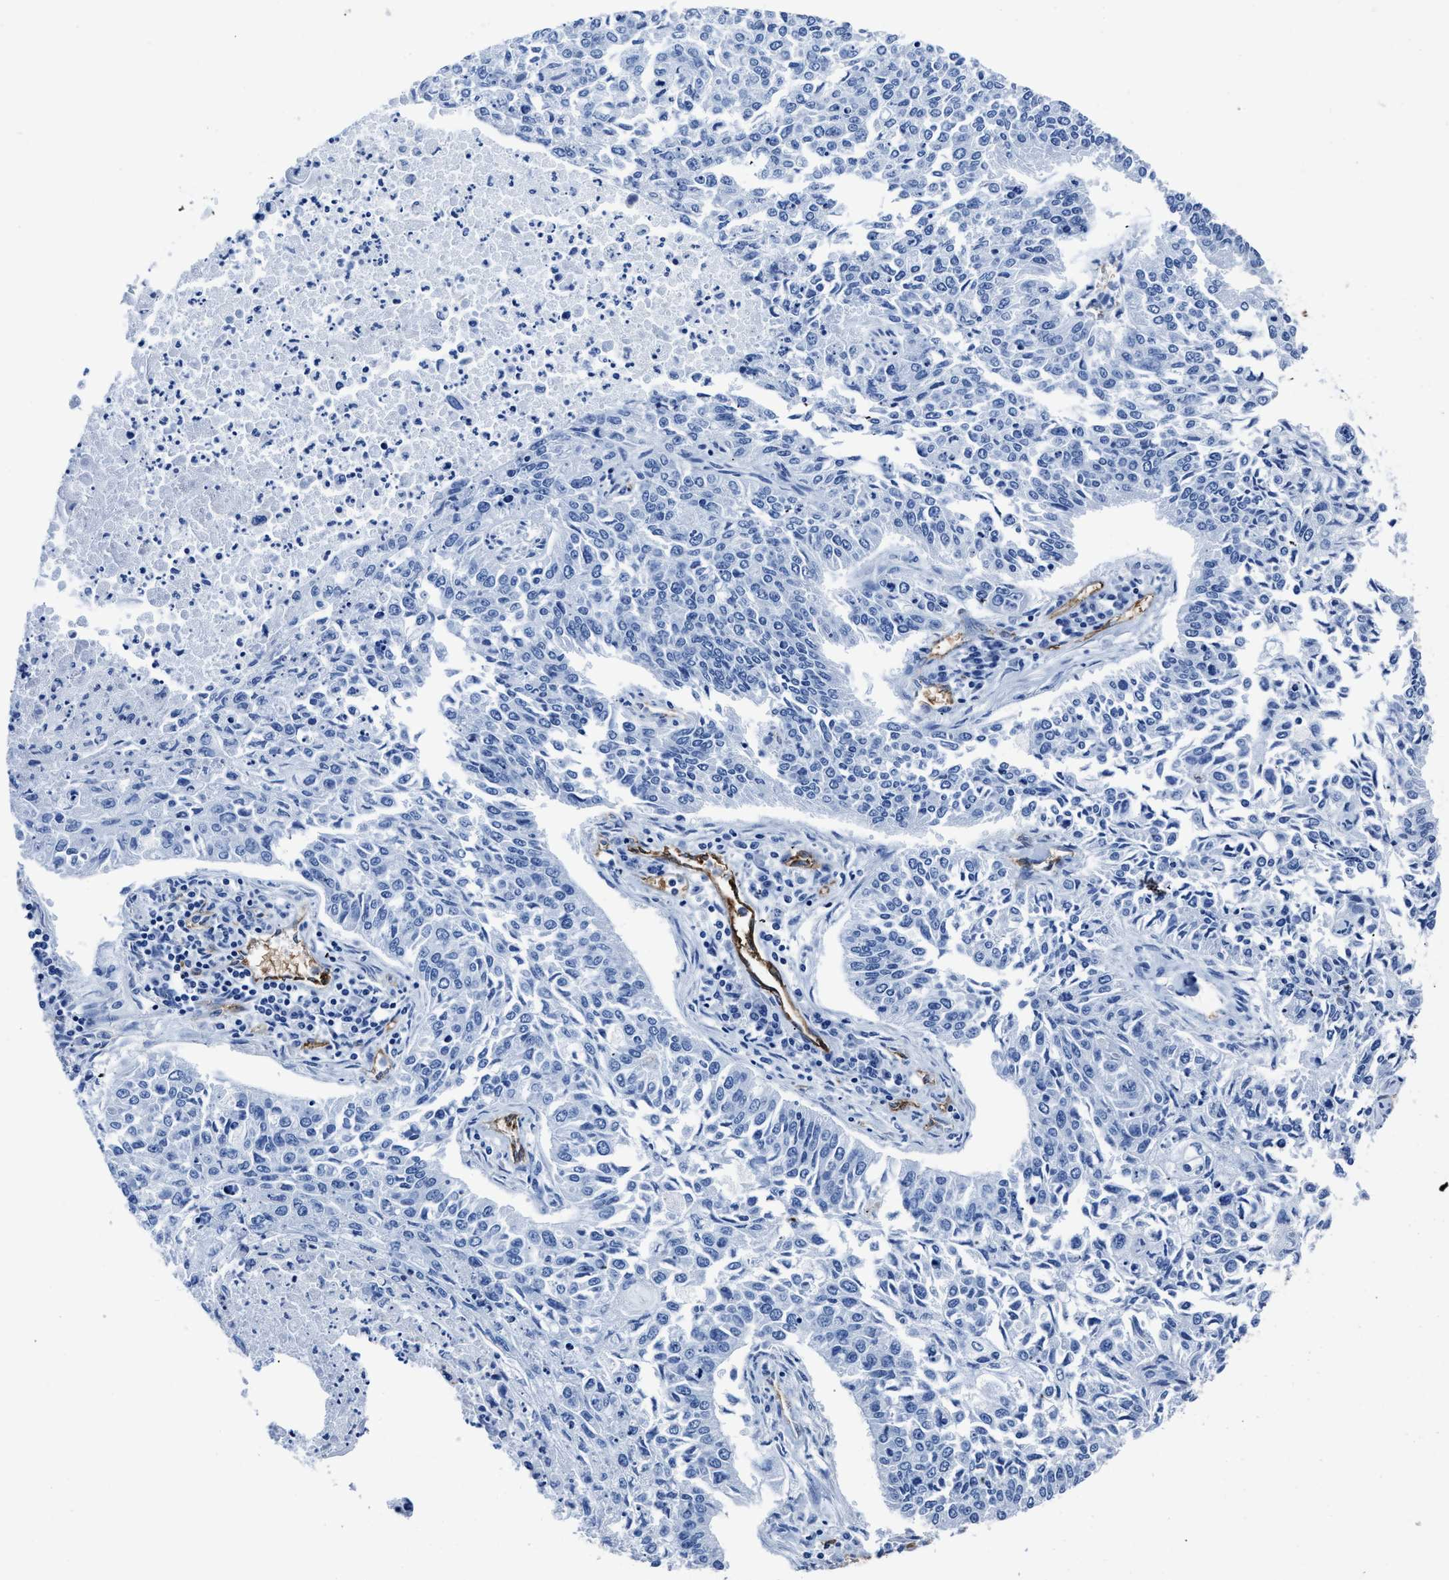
{"staining": {"intensity": "negative", "quantity": "none", "location": "none"}, "tissue": "lung cancer", "cell_type": "Tumor cells", "image_type": "cancer", "snomed": [{"axis": "morphology", "description": "Normal tissue, NOS"}, {"axis": "morphology", "description": "Squamous cell carcinoma, NOS"}, {"axis": "topography", "description": "Cartilage tissue"}, {"axis": "topography", "description": "Bronchus"}, {"axis": "topography", "description": "Lung"}], "caption": "This is an immunohistochemistry micrograph of lung cancer (squamous cell carcinoma). There is no expression in tumor cells.", "gene": "AQP1", "patient": {"sex": "female", "age": 49}}